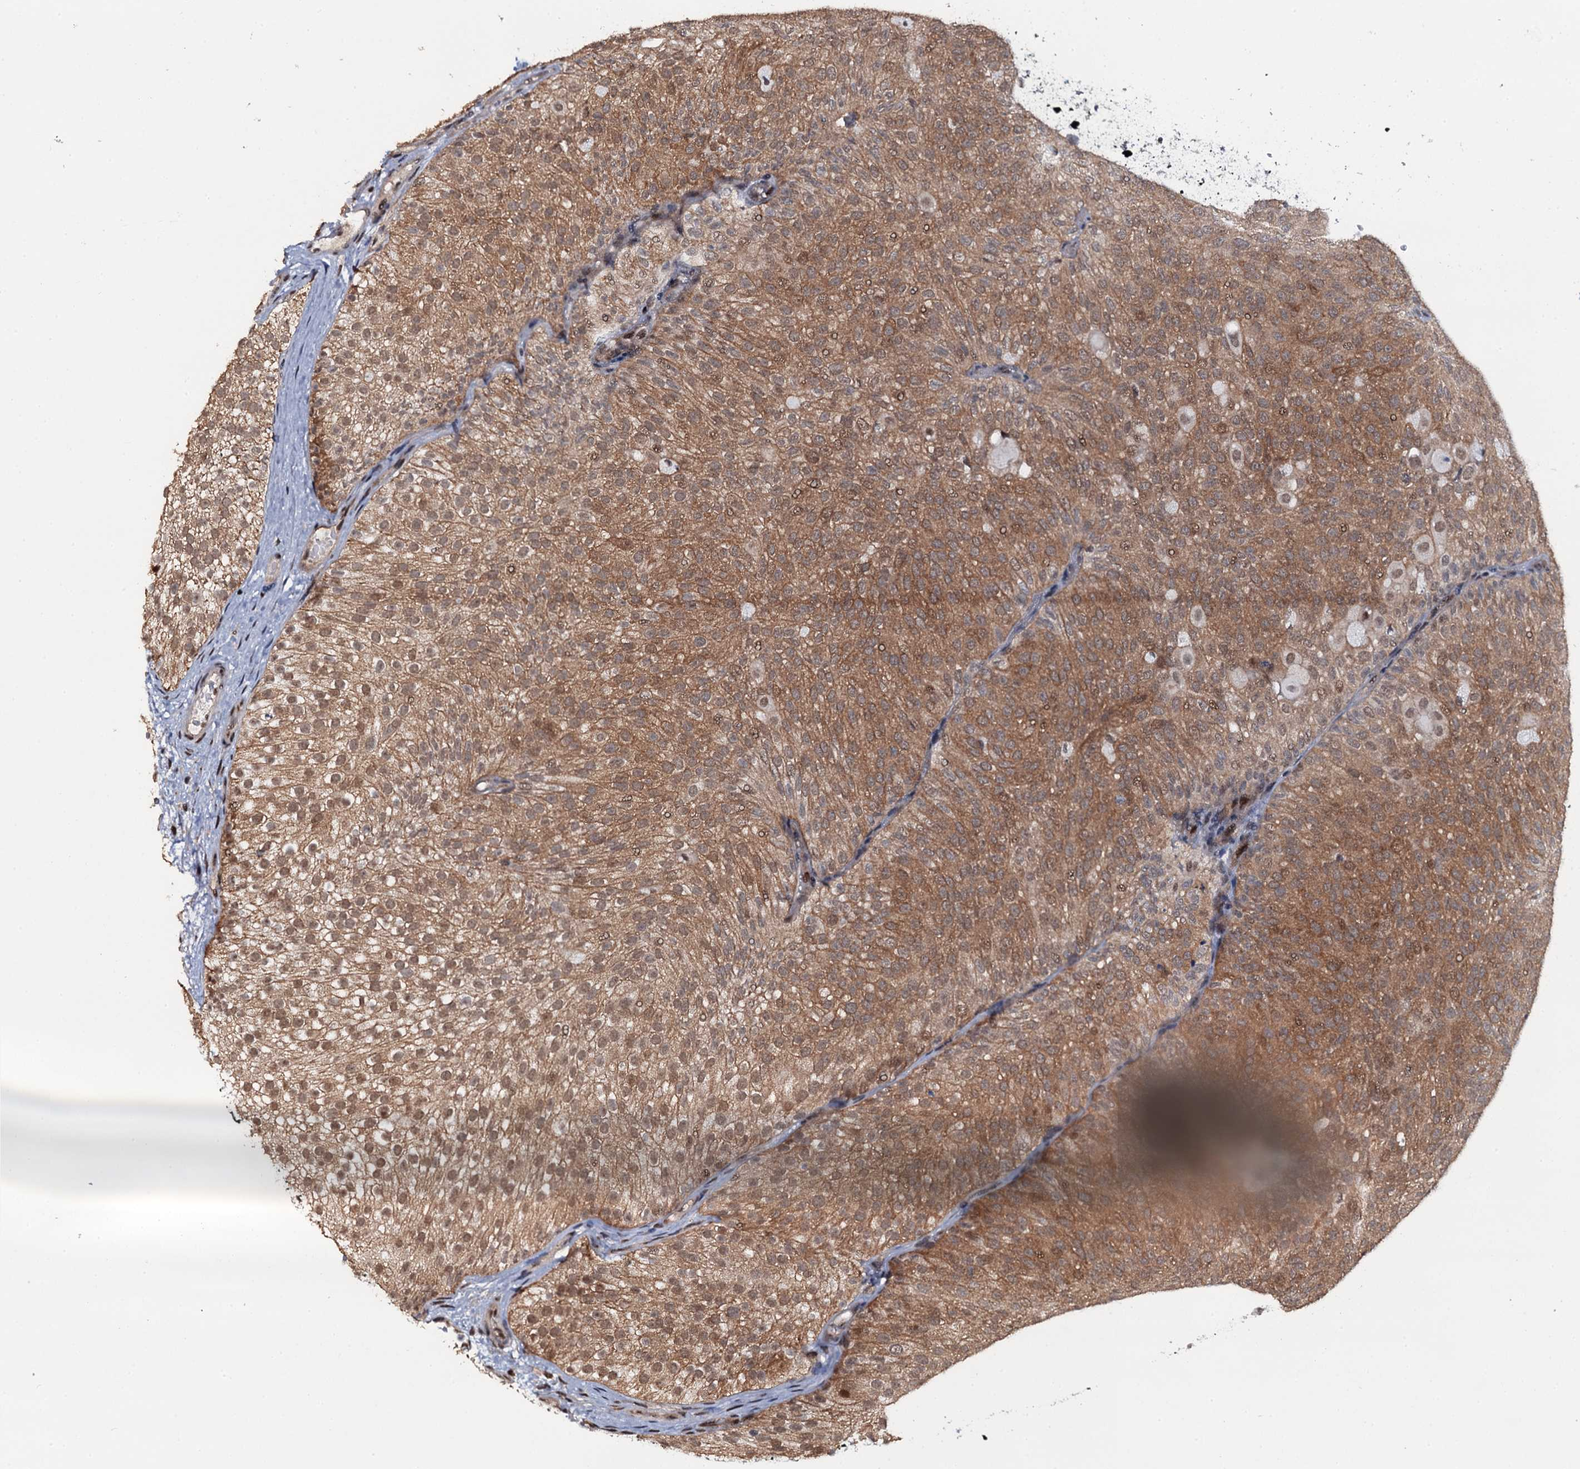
{"staining": {"intensity": "moderate", "quantity": ">75%", "location": "cytoplasmic/membranous,nuclear"}, "tissue": "urothelial cancer", "cell_type": "Tumor cells", "image_type": "cancer", "snomed": [{"axis": "morphology", "description": "Urothelial carcinoma, Low grade"}, {"axis": "topography", "description": "Urinary bladder"}], "caption": "Immunohistochemistry photomicrograph of neoplastic tissue: urothelial cancer stained using immunohistochemistry (IHC) displays medium levels of moderate protein expression localized specifically in the cytoplasmic/membranous and nuclear of tumor cells, appearing as a cytoplasmic/membranous and nuclear brown color.", "gene": "SH2D4B", "patient": {"sex": "male", "age": 78}}